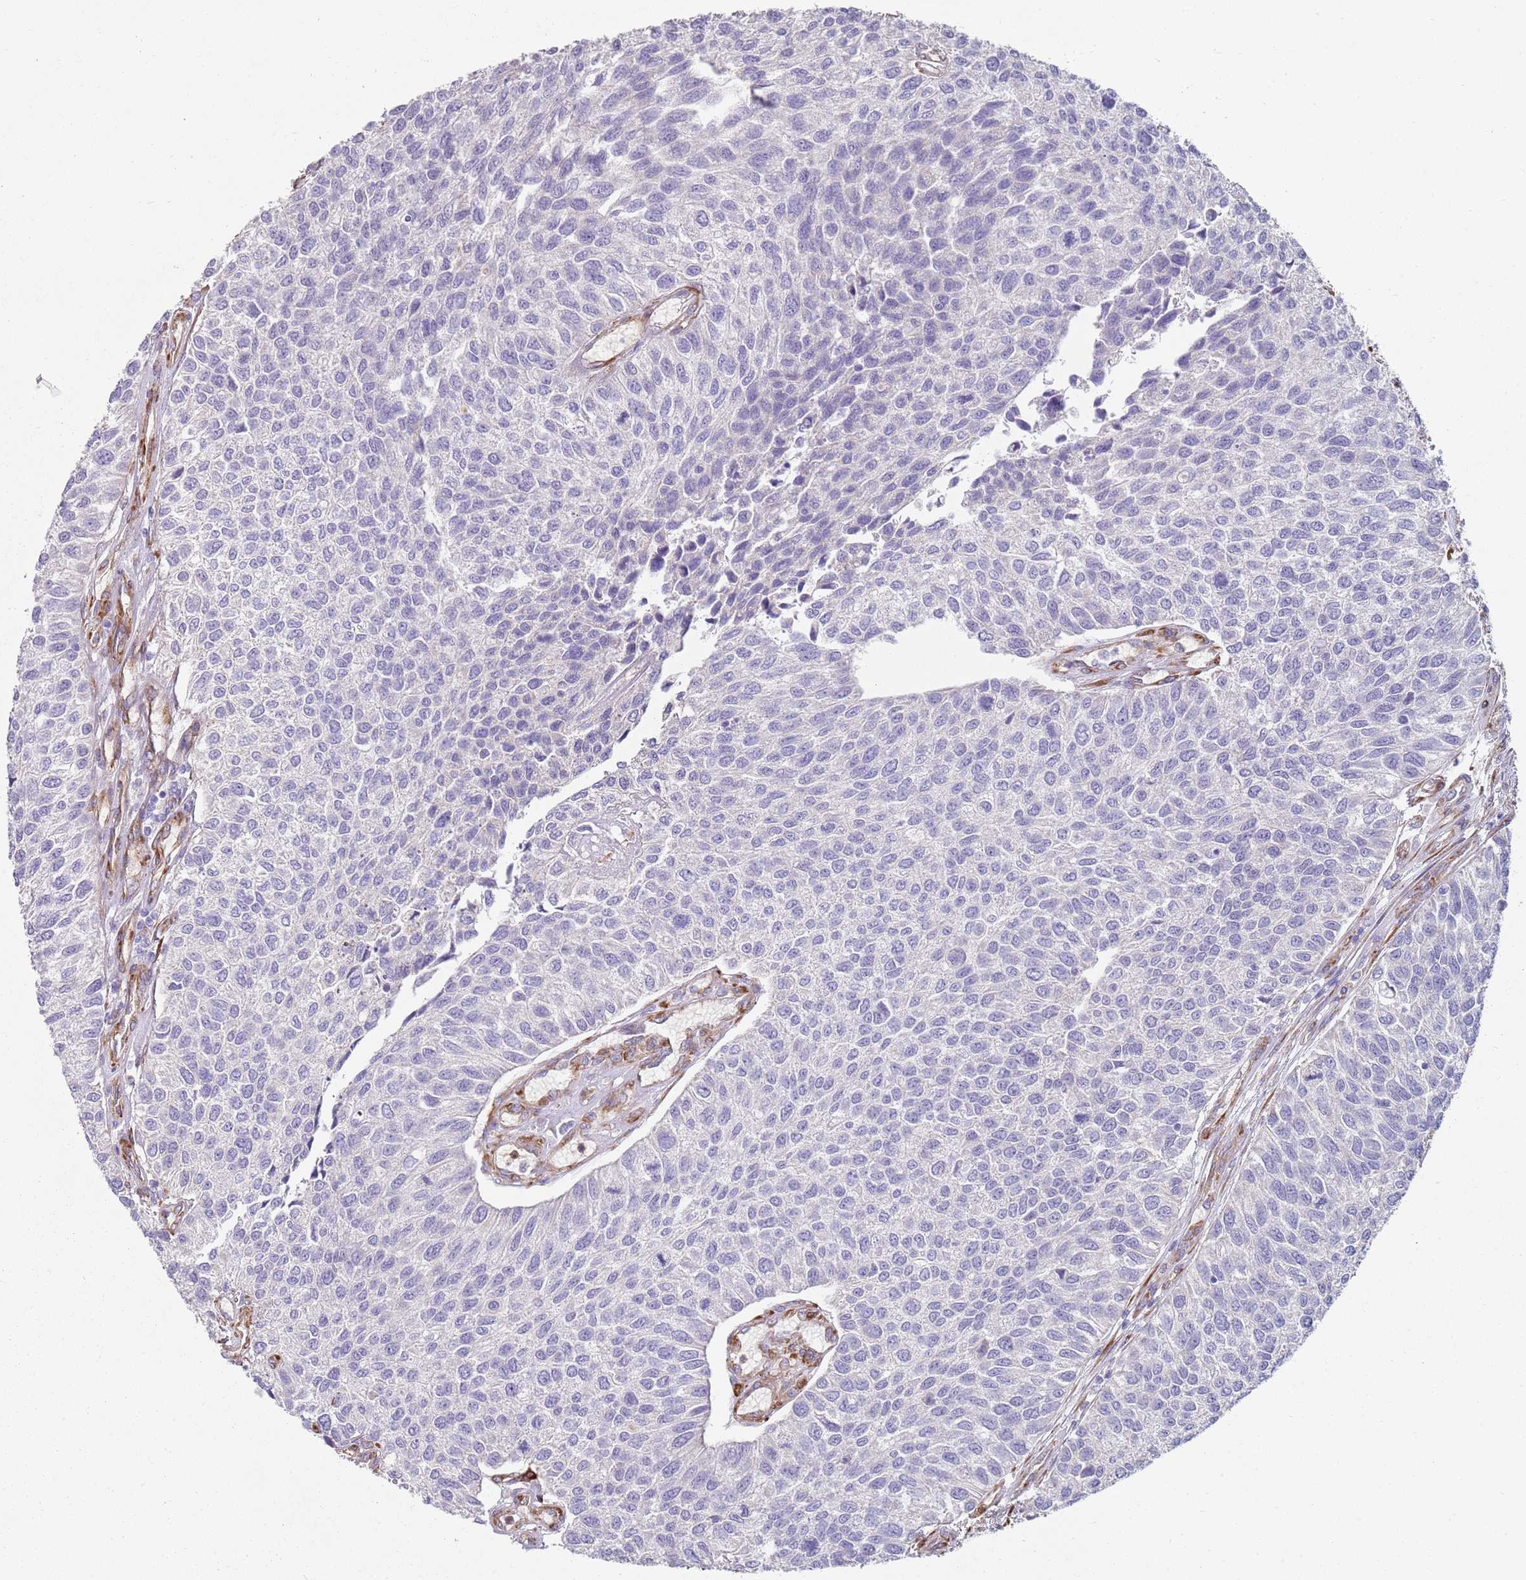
{"staining": {"intensity": "negative", "quantity": "none", "location": "none"}, "tissue": "urothelial cancer", "cell_type": "Tumor cells", "image_type": "cancer", "snomed": [{"axis": "morphology", "description": "Urothelial carcinoma, NOS"}, {"axis": "topography", "description": "Urinary bladder"}], "caption": "This micrograph is of transitional cell carcinoma stained with immunohistochemistry to label a protein in brown with the nuclei are counter-stained blue. There is no staining in tumor cells.", "gene": "PHLPP2", "patient": {"sex": "male", "age": 55}}